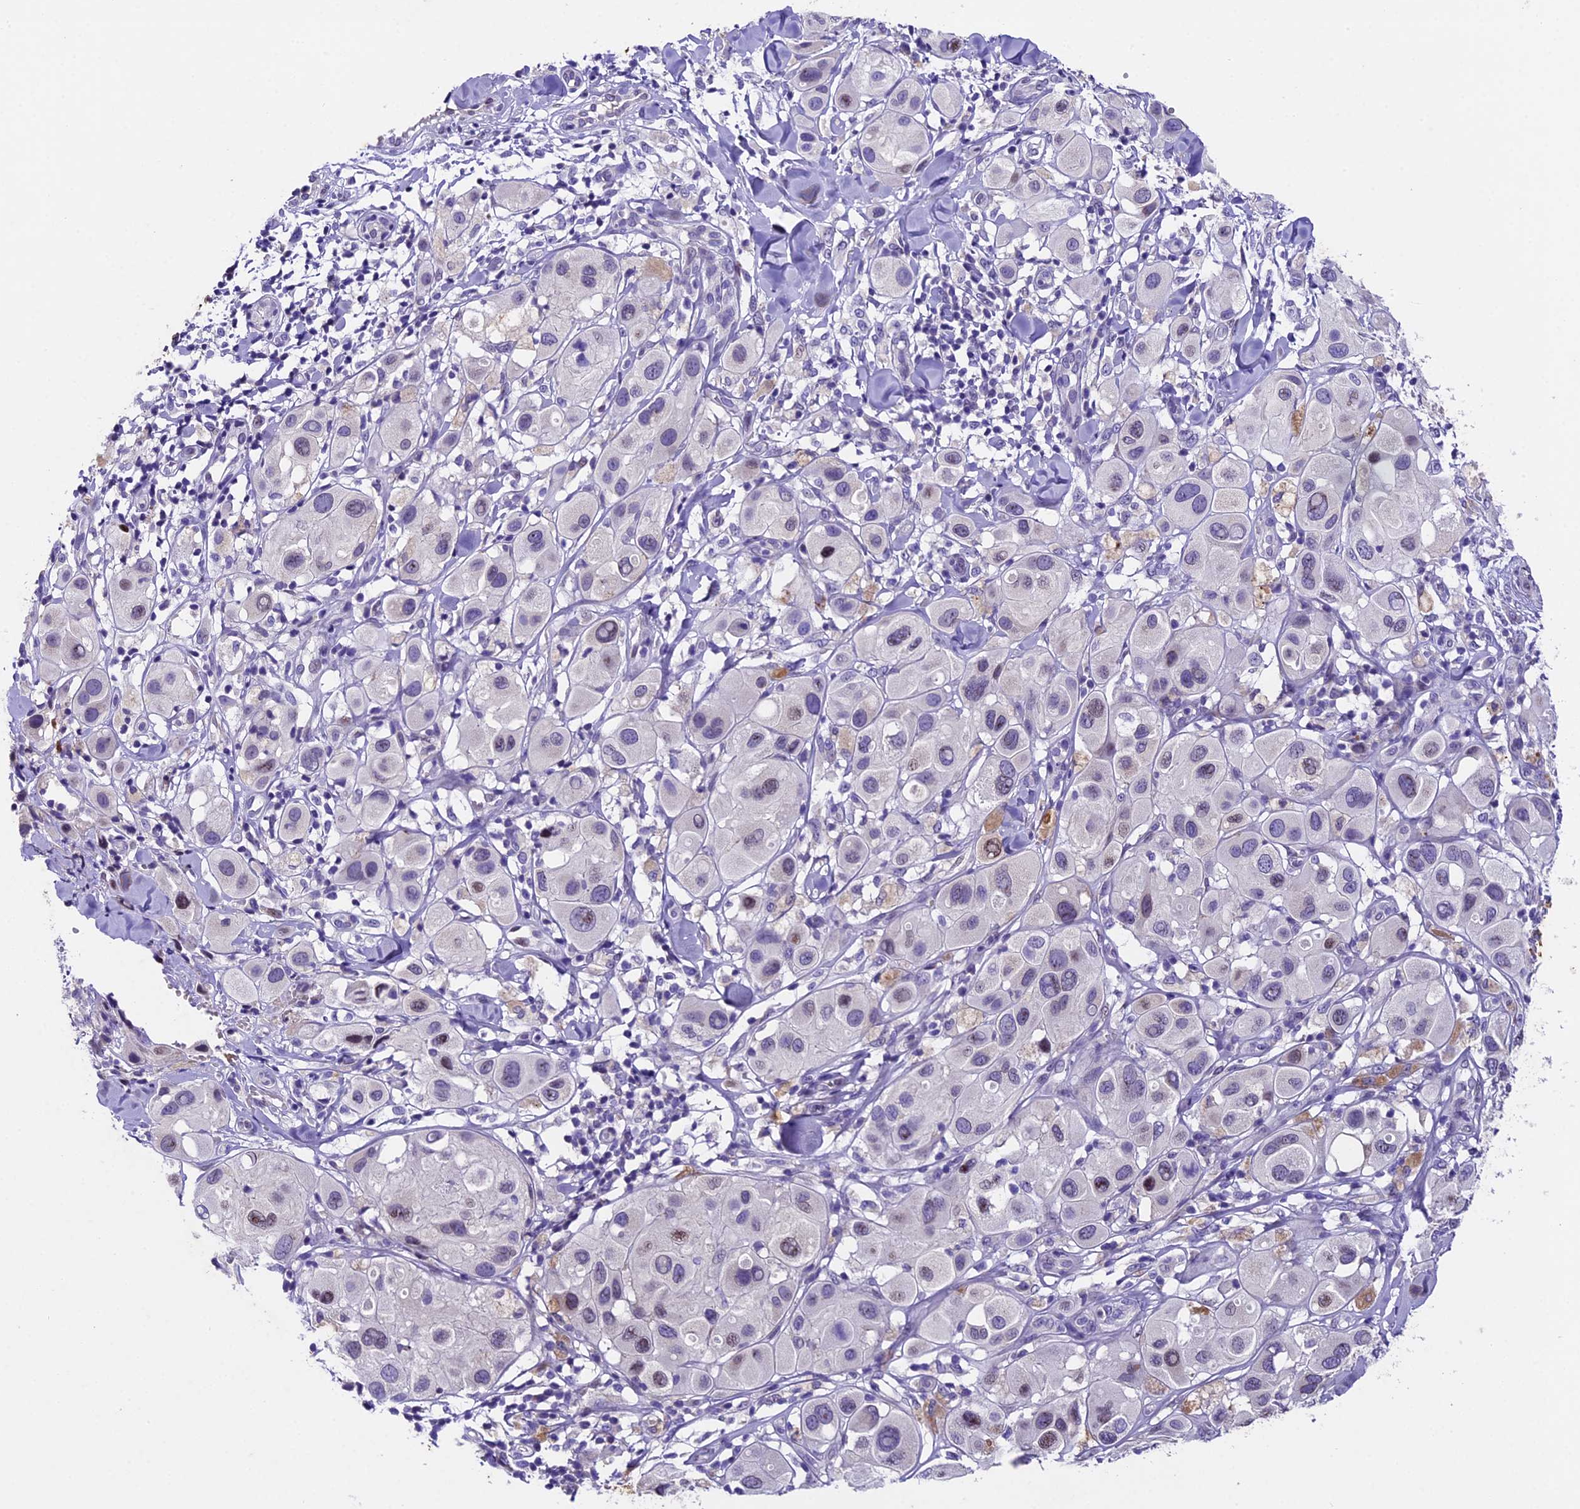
{"staining": {"intensity": "negative", "quantity": "none", "location": "none"}, "tissue": "melanoma", "cell_type": "Tumor cells", "image_type": "cancer", "snomed": [{"axis": "morphology", "description": "Malignant melanoma, Metastatic site"}, {"axis": "topography", "description": "Skin"}], "caption": "The photomicrograph demonstrates no staining of tumor cells in malignant melanoma (metastatic site).", "gene": "IFT140", "patient": {"sex": "male", "age": 41}}